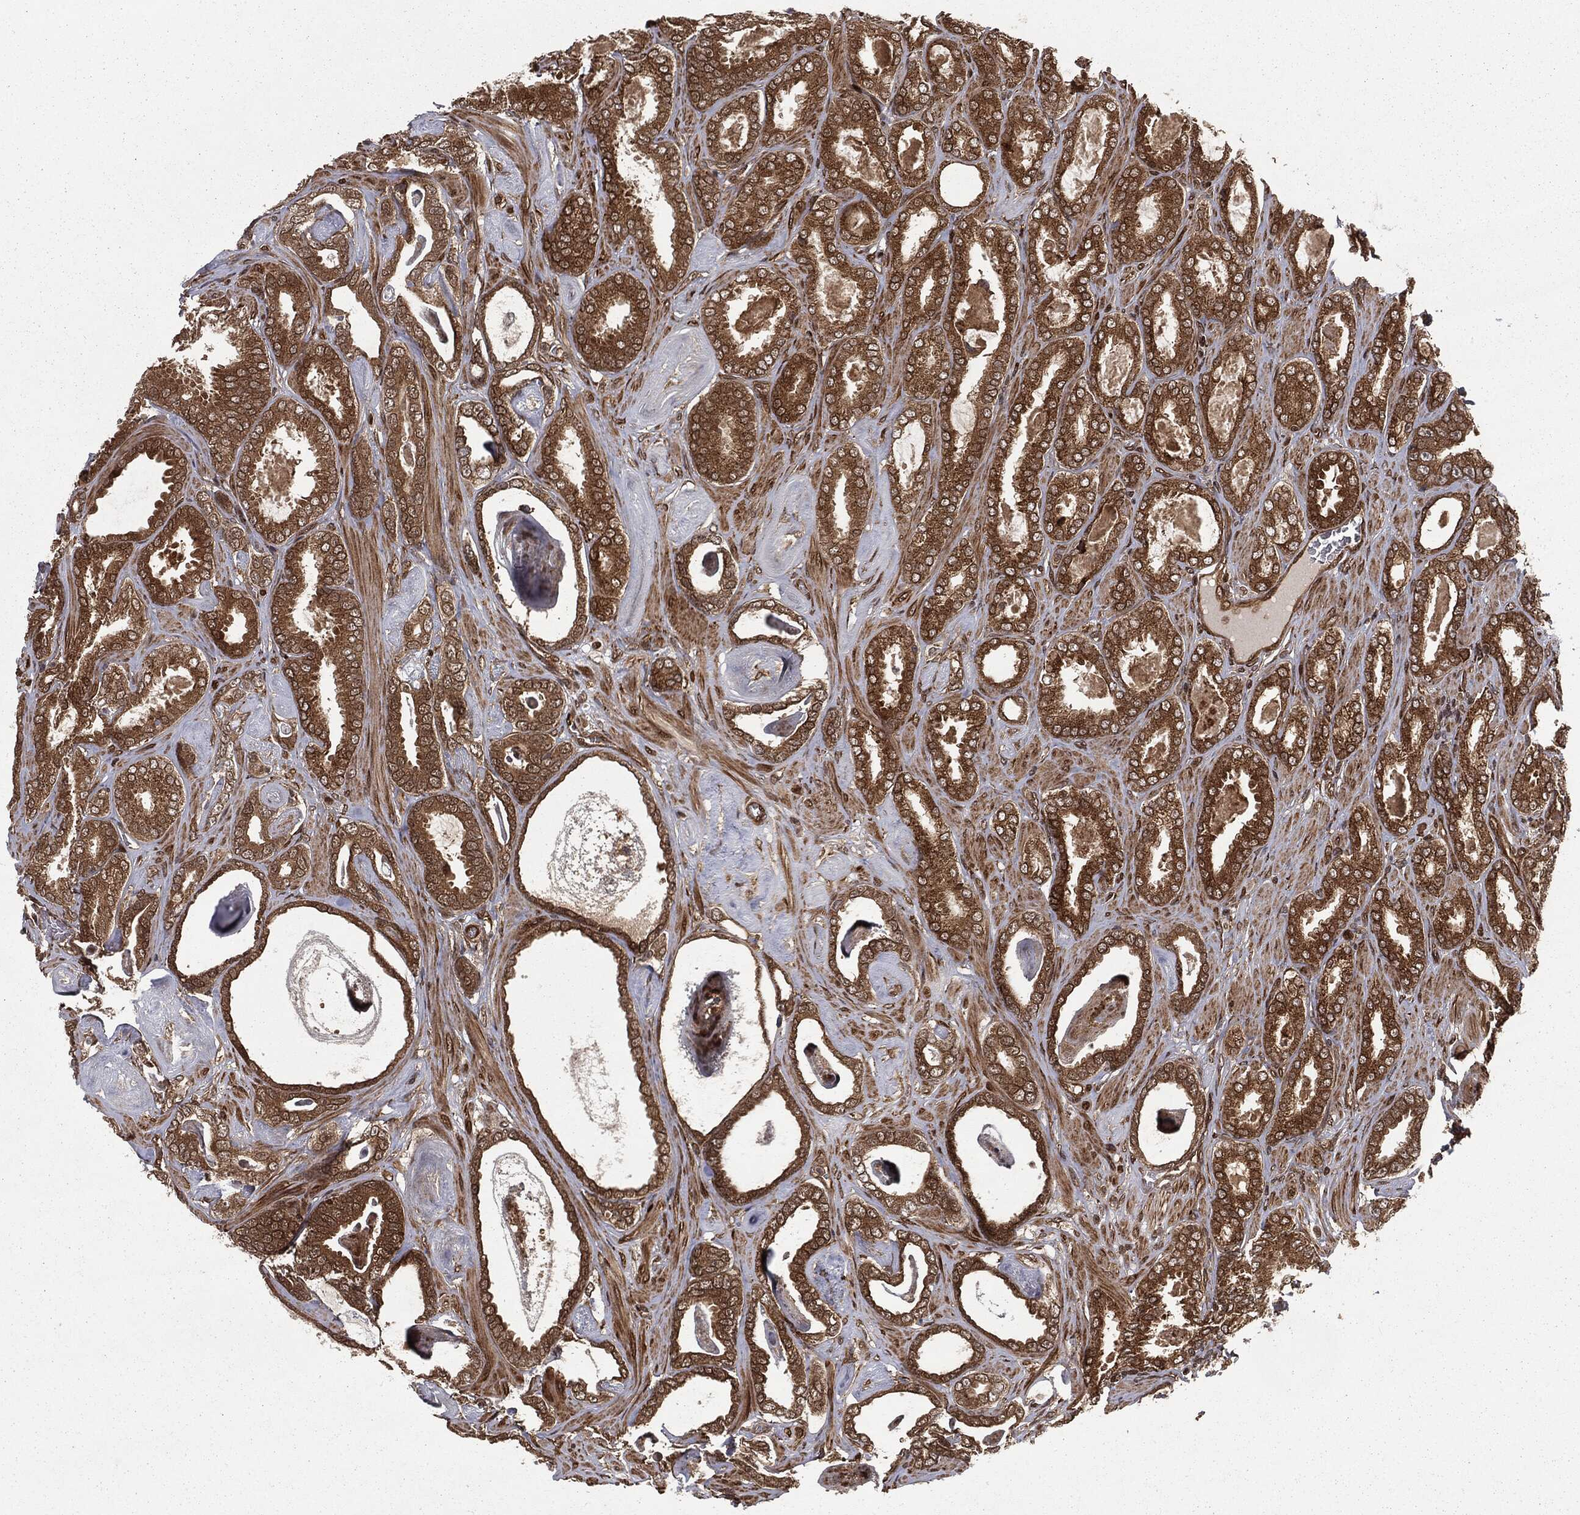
{"staining": {"intensity": "strong", "quantity": ">75%", "location": "cytoplasmic/membranous,nuclear"}, "tissue": "prostate cancer", "cell_type": "Tumor cells", "image_type": "cancer", "snomed": [{"axis": "morphology", "description": "Adenocarcinoma, High grade"}, {"axis": "topography", "description": "Prostate"}], "caption": "Prostate adenocarcinoma (high-grade) tissue reveals strong cytoplasmic/membranous and nuclear positivity in approximately >75% of tumor cells", "gene": "RANBP9", "patient": {"sex": "male", "age": 63}}